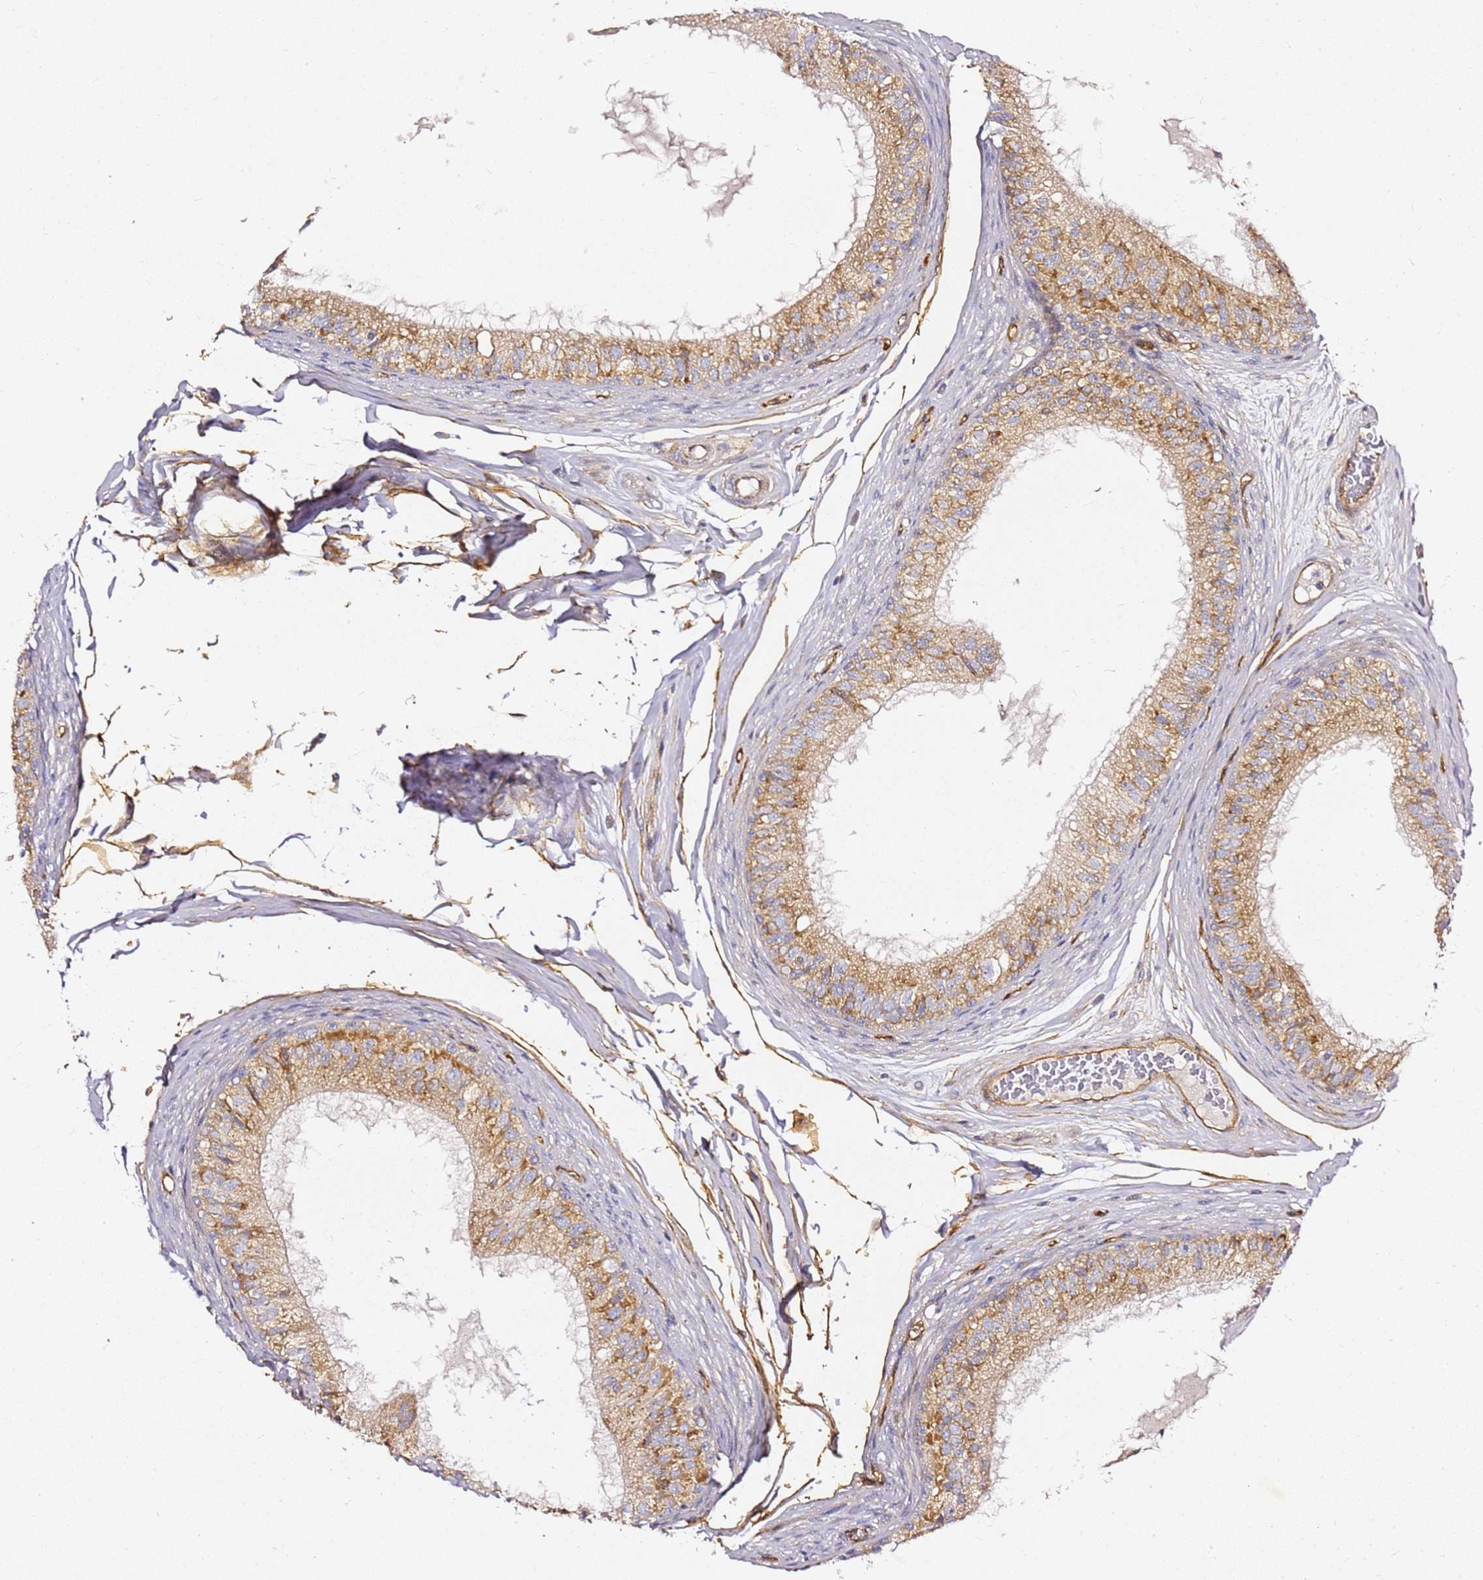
{"staining": {"intensity": "moderate", "quantity": ">75%", "location": "cytoplasmic/membranous"}, "tissue": "epididymis", "cell_type": "Glandular cells", "image_type": "normal", "snomed": [{"axis": "morphology", "description": "Normal tissue, NOS"}, {"axis": "morphology", "description": "Seminoma in situ"}, {"axis": "topography", "description": "Testis"}, {"axis": "topography", "description": "Epididymis"}], "caption": "A brown stain shows moderate cytoplasmic/membranous positivity of a protein in glandular cells of normal epididymis.", "gene": "KIF7", "patient": {"sex": "male", "age": 28}}